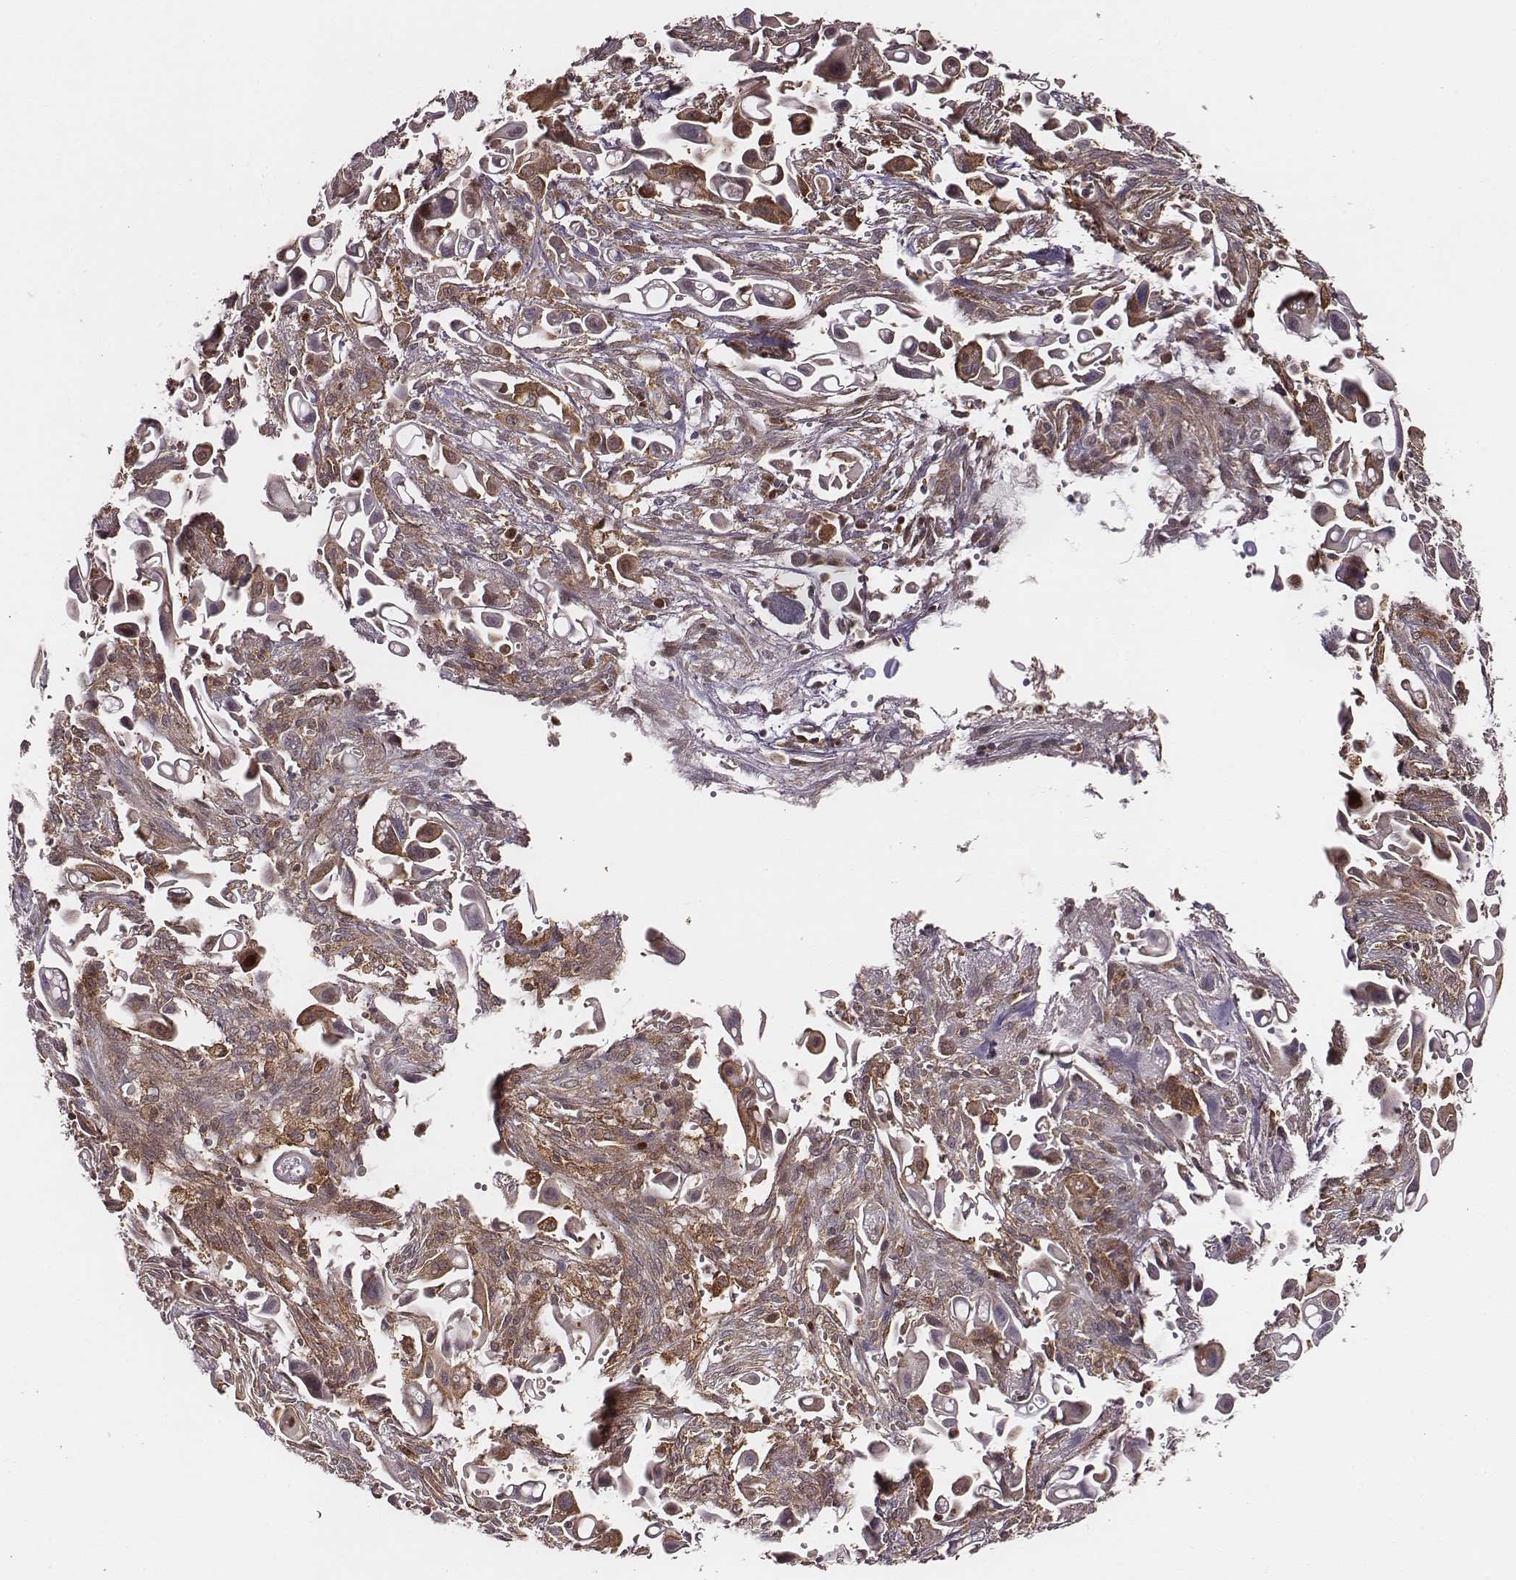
{"staining": {"intensity": "moderate", "quantity": ">75%", "location": "cytoplasmic/membranous"}, "tissue": "pancreatic cancer", "cell_type": "Tumor cells", "image_type": "cancer", "snomed": [{"axis": "morphology", "description": "Adenocarcinoma, NOS"}, {"axis": "topography", "description": "Pancreas"}], "caption": "Immunohistochemistry (IHC) histopathology image of neoplastic tissue: pancreatic cancer stained using immunohistochemistry displays medium levels of moderate protein expression localized specifically in the cytoplasmic/membranous of tumor cells, appearing as a cytoplasmic/membranous brown color.", "gene": "VPS26A", "patient": {"sex": "male", "age": 50}}